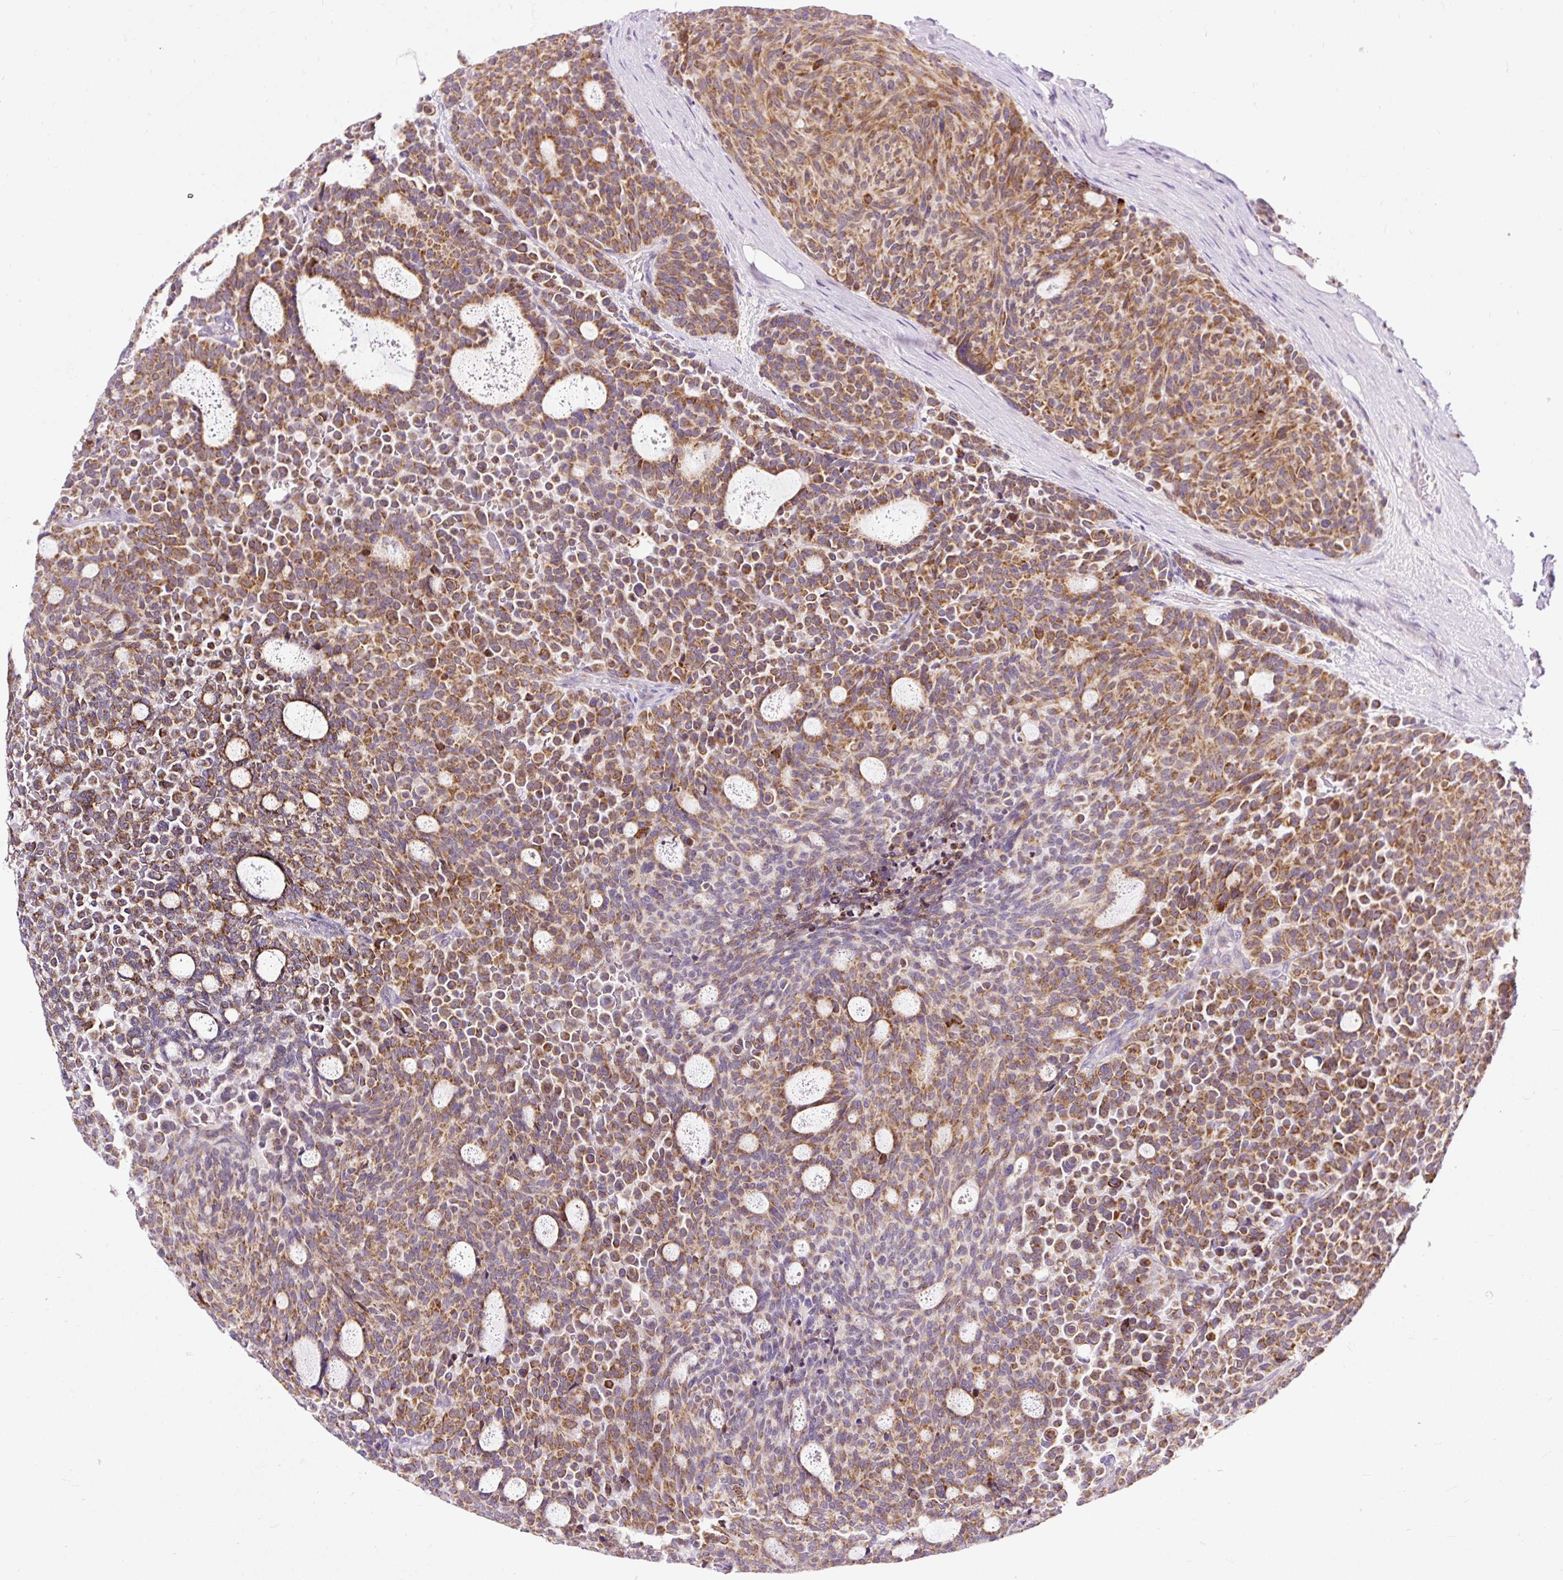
{"staining": {"intensity": "moderate", "quantity": ">75%", "location": "cytoplasmic/membranous"}, "tissue": "carcinoid", "cell_type": "Tumor cells", "image_type": "cancer", "snomed": [{"axis": "morphology", "description": "Carcinoid, malignant, NOS"}, {"axis": "topography", "description": "Pancreas"}], "caption": "Immunohistochemical staining of human carcinoid (malignant) shows medium levels of moderate cytoplasmic/membranous protein positivity in approximately >75% of tumor cells. (Brightfield microscopy of DAB IHC at high magnification).", "gene": "FMC1", "patient": {"sex": "female", "age": 54}}